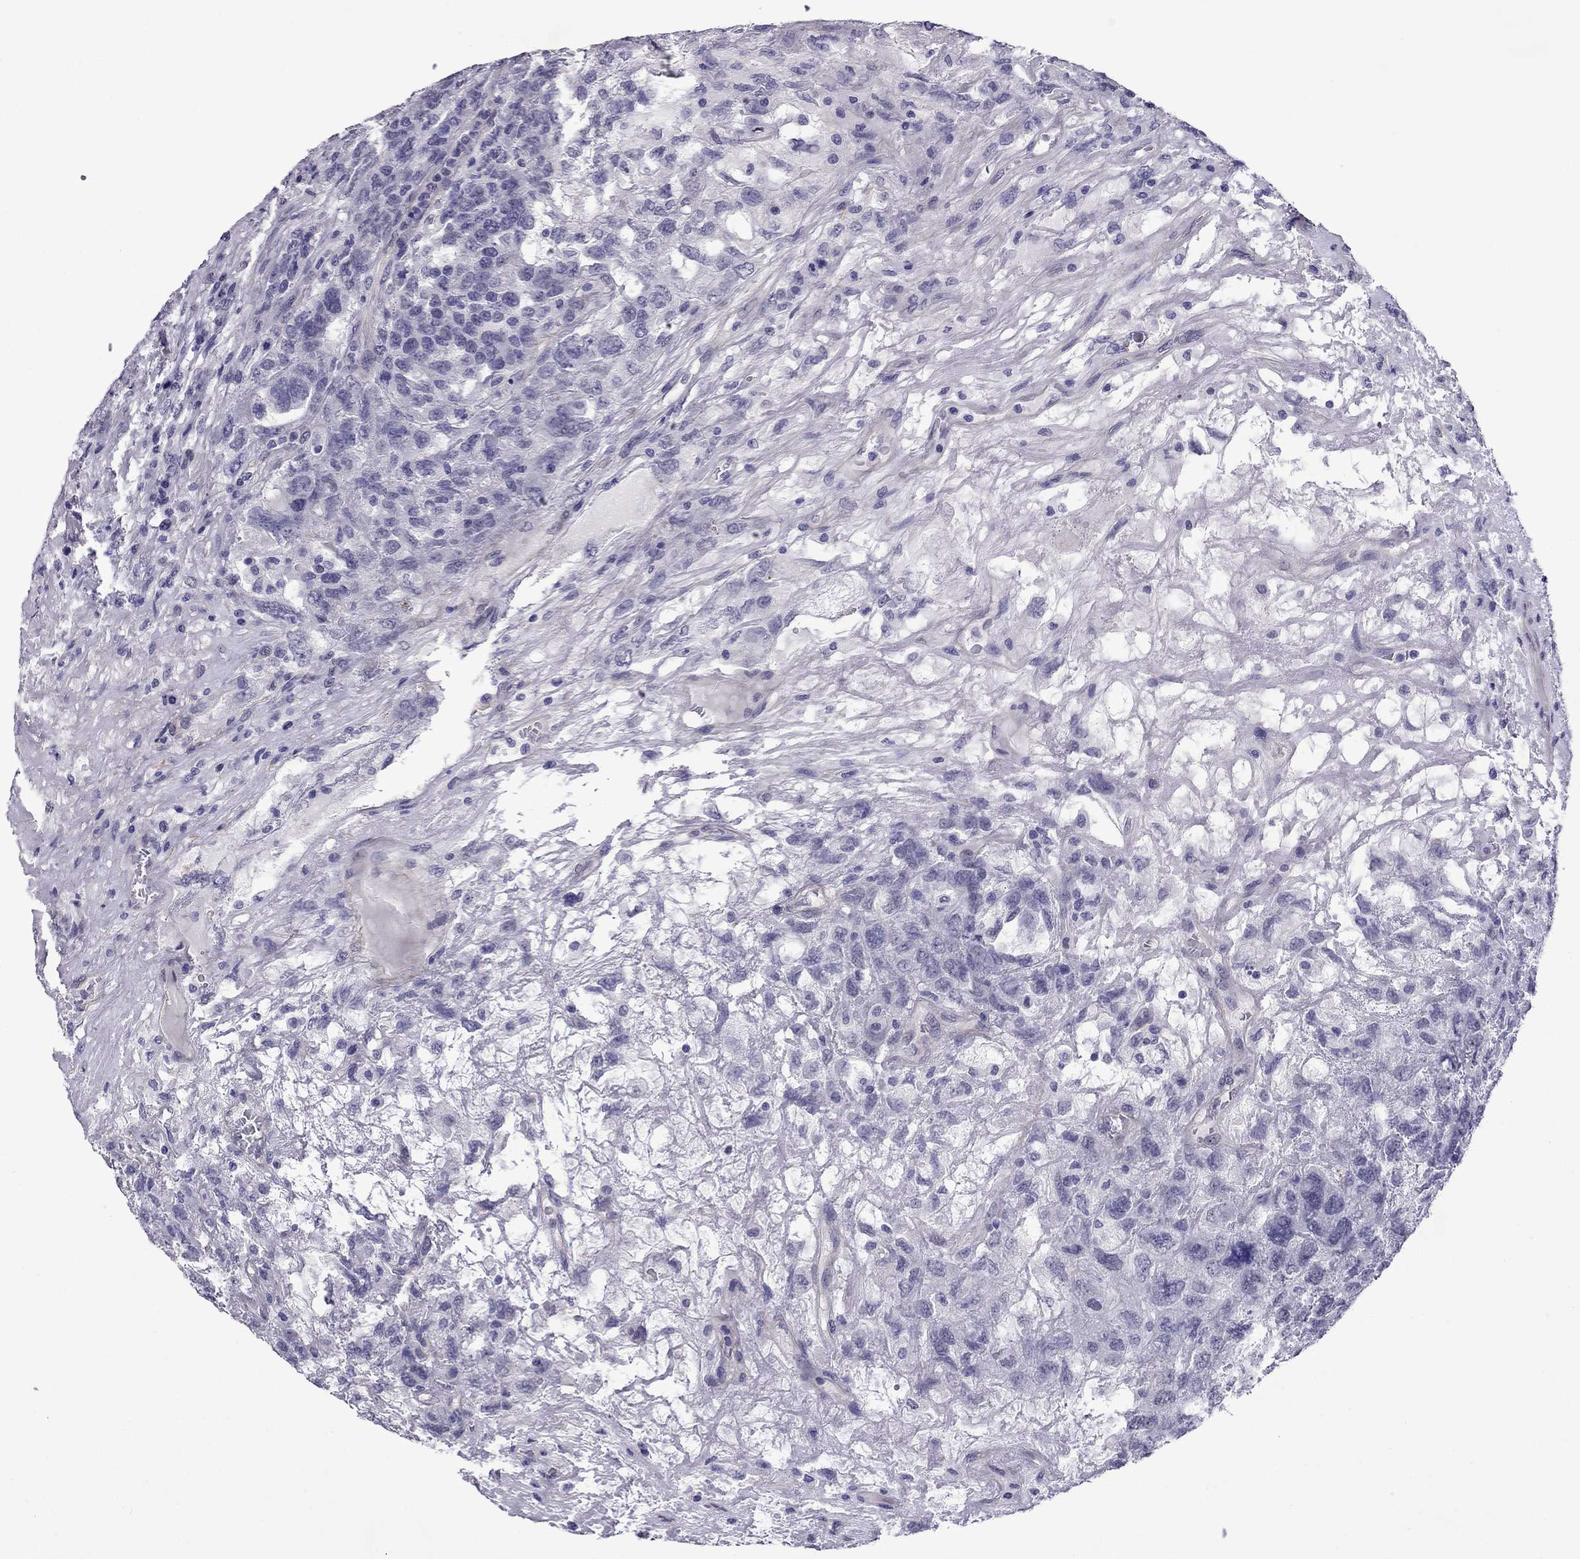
{"staining": {"intensity": "negative", "quantity": "none", "location": "none"}, "tissue": "testis cancer", "cell_type": "Tumor cells", "image_type": "cancer", "snomed": [{"axis": "morphology", "description": "Seminoma, NOS"}, {"axis": "topography", "description": "Testis"}], "caption": "Tumor cells are negative for brown protein staining in seminoma (testis).", "gene": "CHRNA5", "patient": {"sex": "male", "age": 52}}